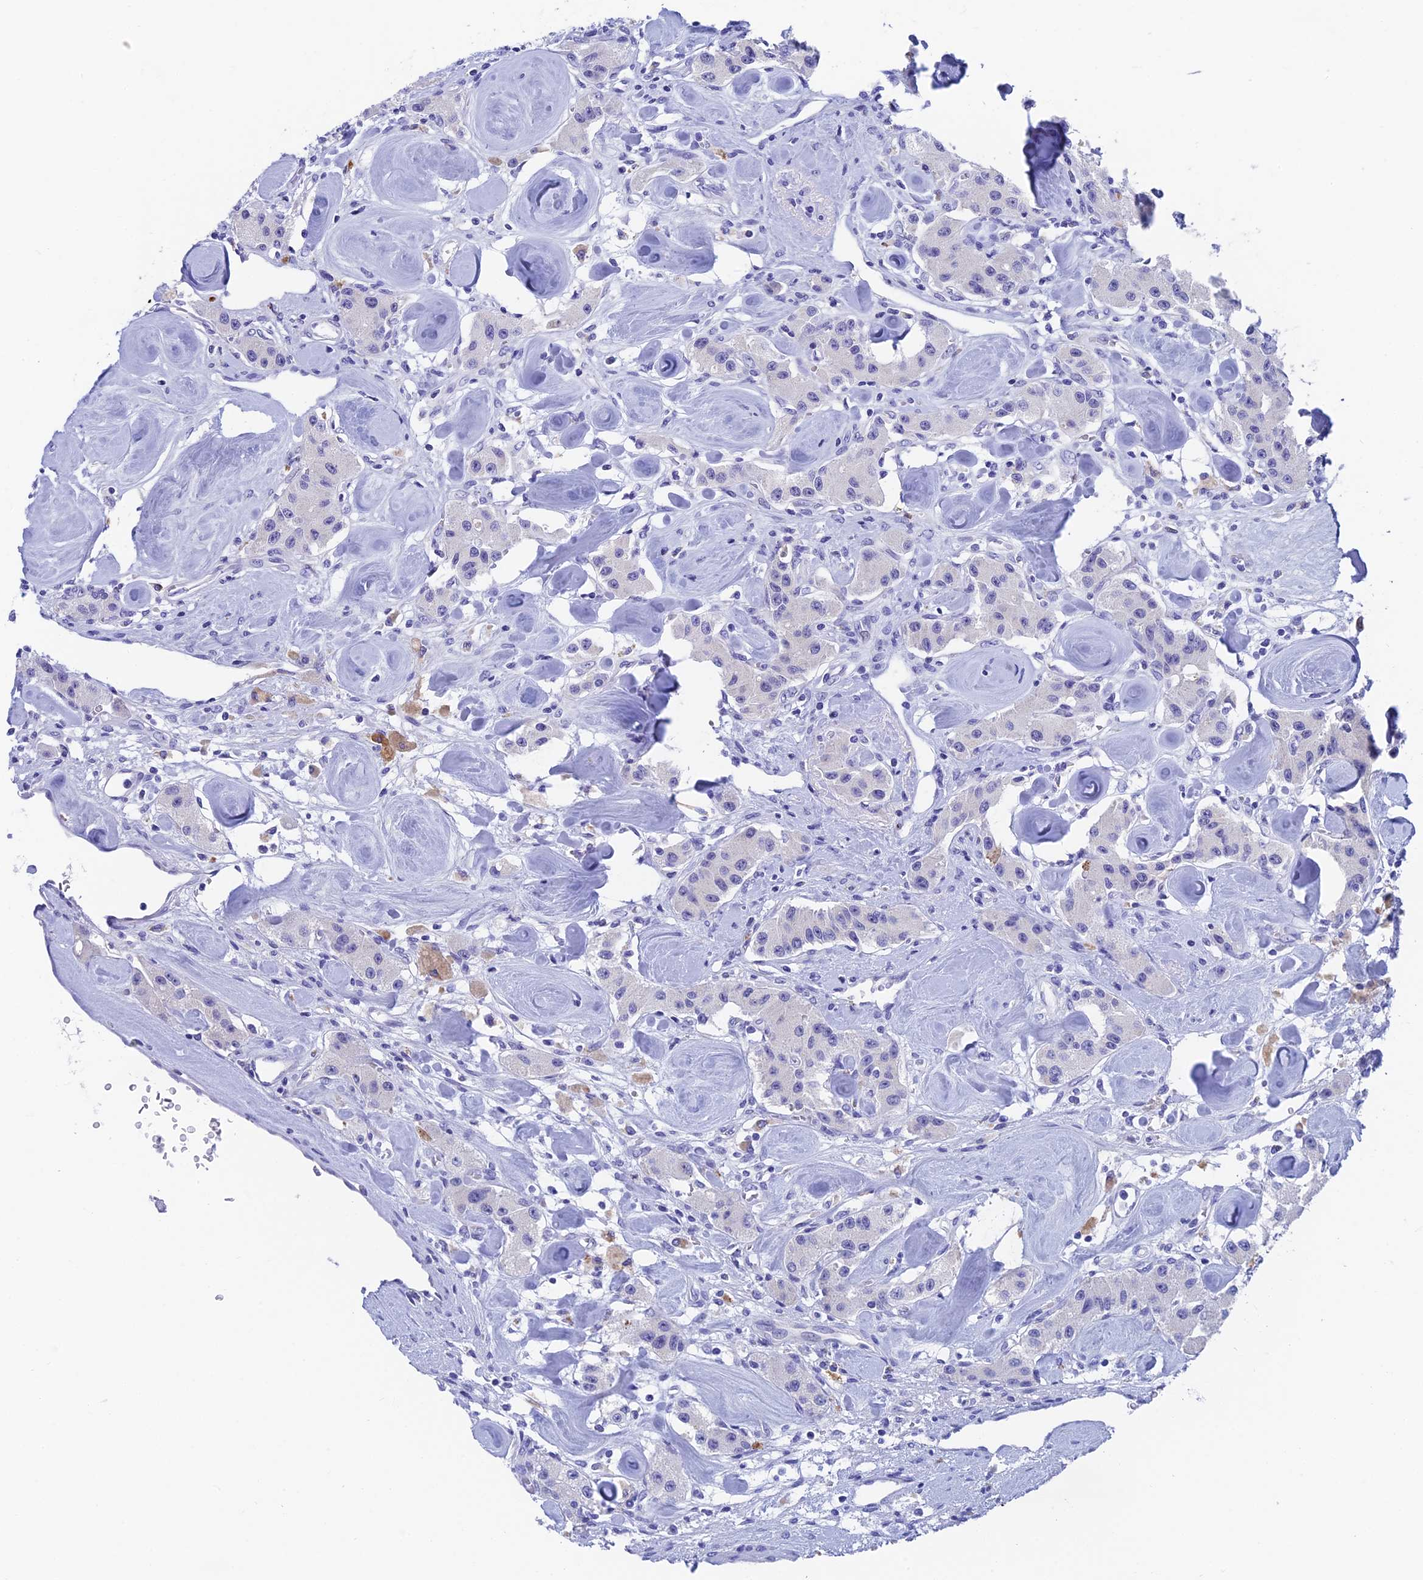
{"staining": {"intensity": "negative", "quantity": "none", "location": "none"}, "tissue": "carcinoid", "cell_type": "Tumor cells", "image_type": "cancer", "snomed": [{"axis": "morphology", "description": "Carcinoid, malignant, NOS"}, {"axis": "topography", "description": "Pancreas"}], "caption": "DAB immunohistochemical staining of carcinoid (malignant) displays no significant expression in tumor cells.", "gene": "ADAMTS13", "patient": {"sex": "male", "age": 41}}